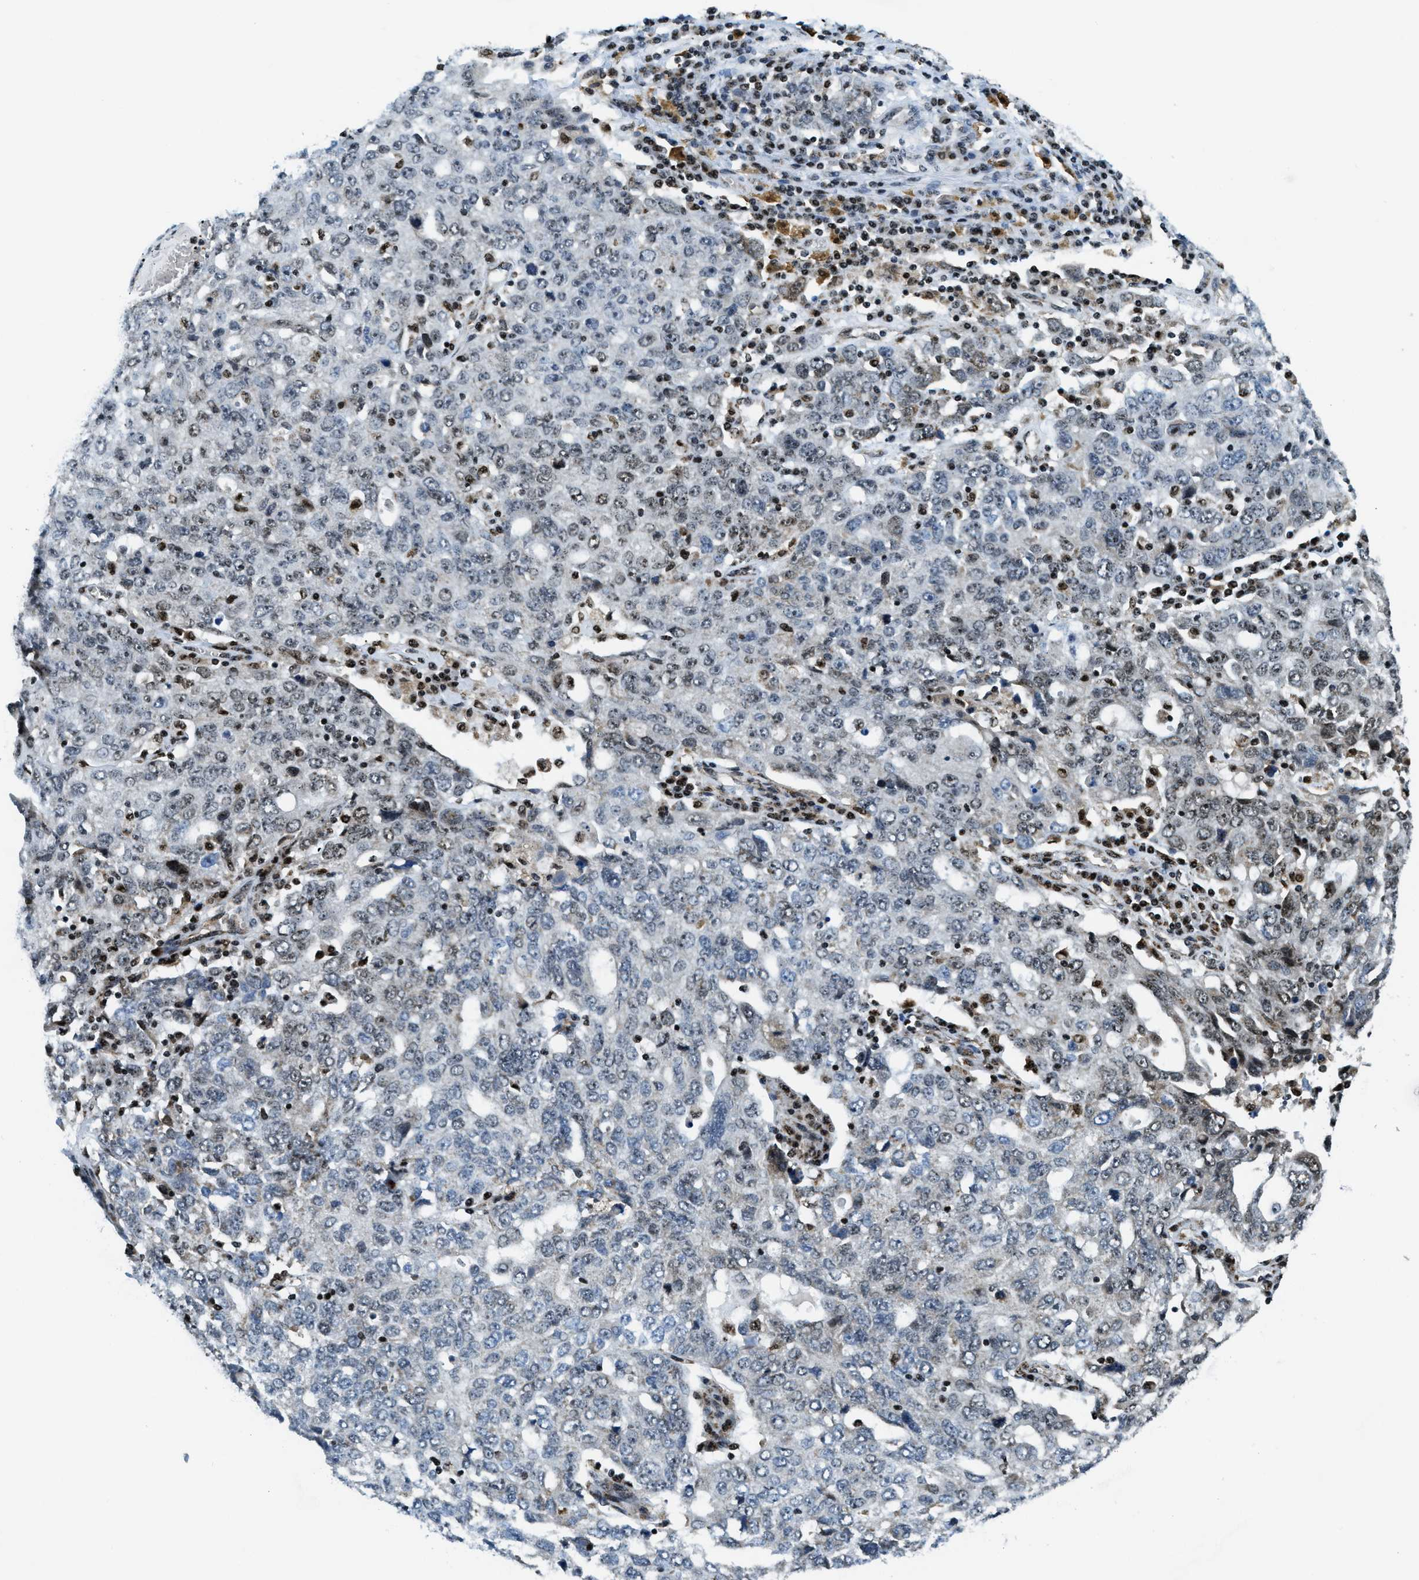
{"staining": {"intensity": "moderate", "quantity": "<25%", "location": "nuclear"}, "tissue": "ovarian cancer", "cell_type": "Tumor cells", "image_type": "cancer", "snomed": [{"axis": "morphology", "description": "Carcinoma, endometroid"}, {"axis": "topography", "description": "Ovary"}], "caption": "An image of human ovarian cancer stained for a protein shows moderate nuclear brown staining in tumor cells.", "gene": "SP100", "patient": {"sex": "female", "age": 62}}